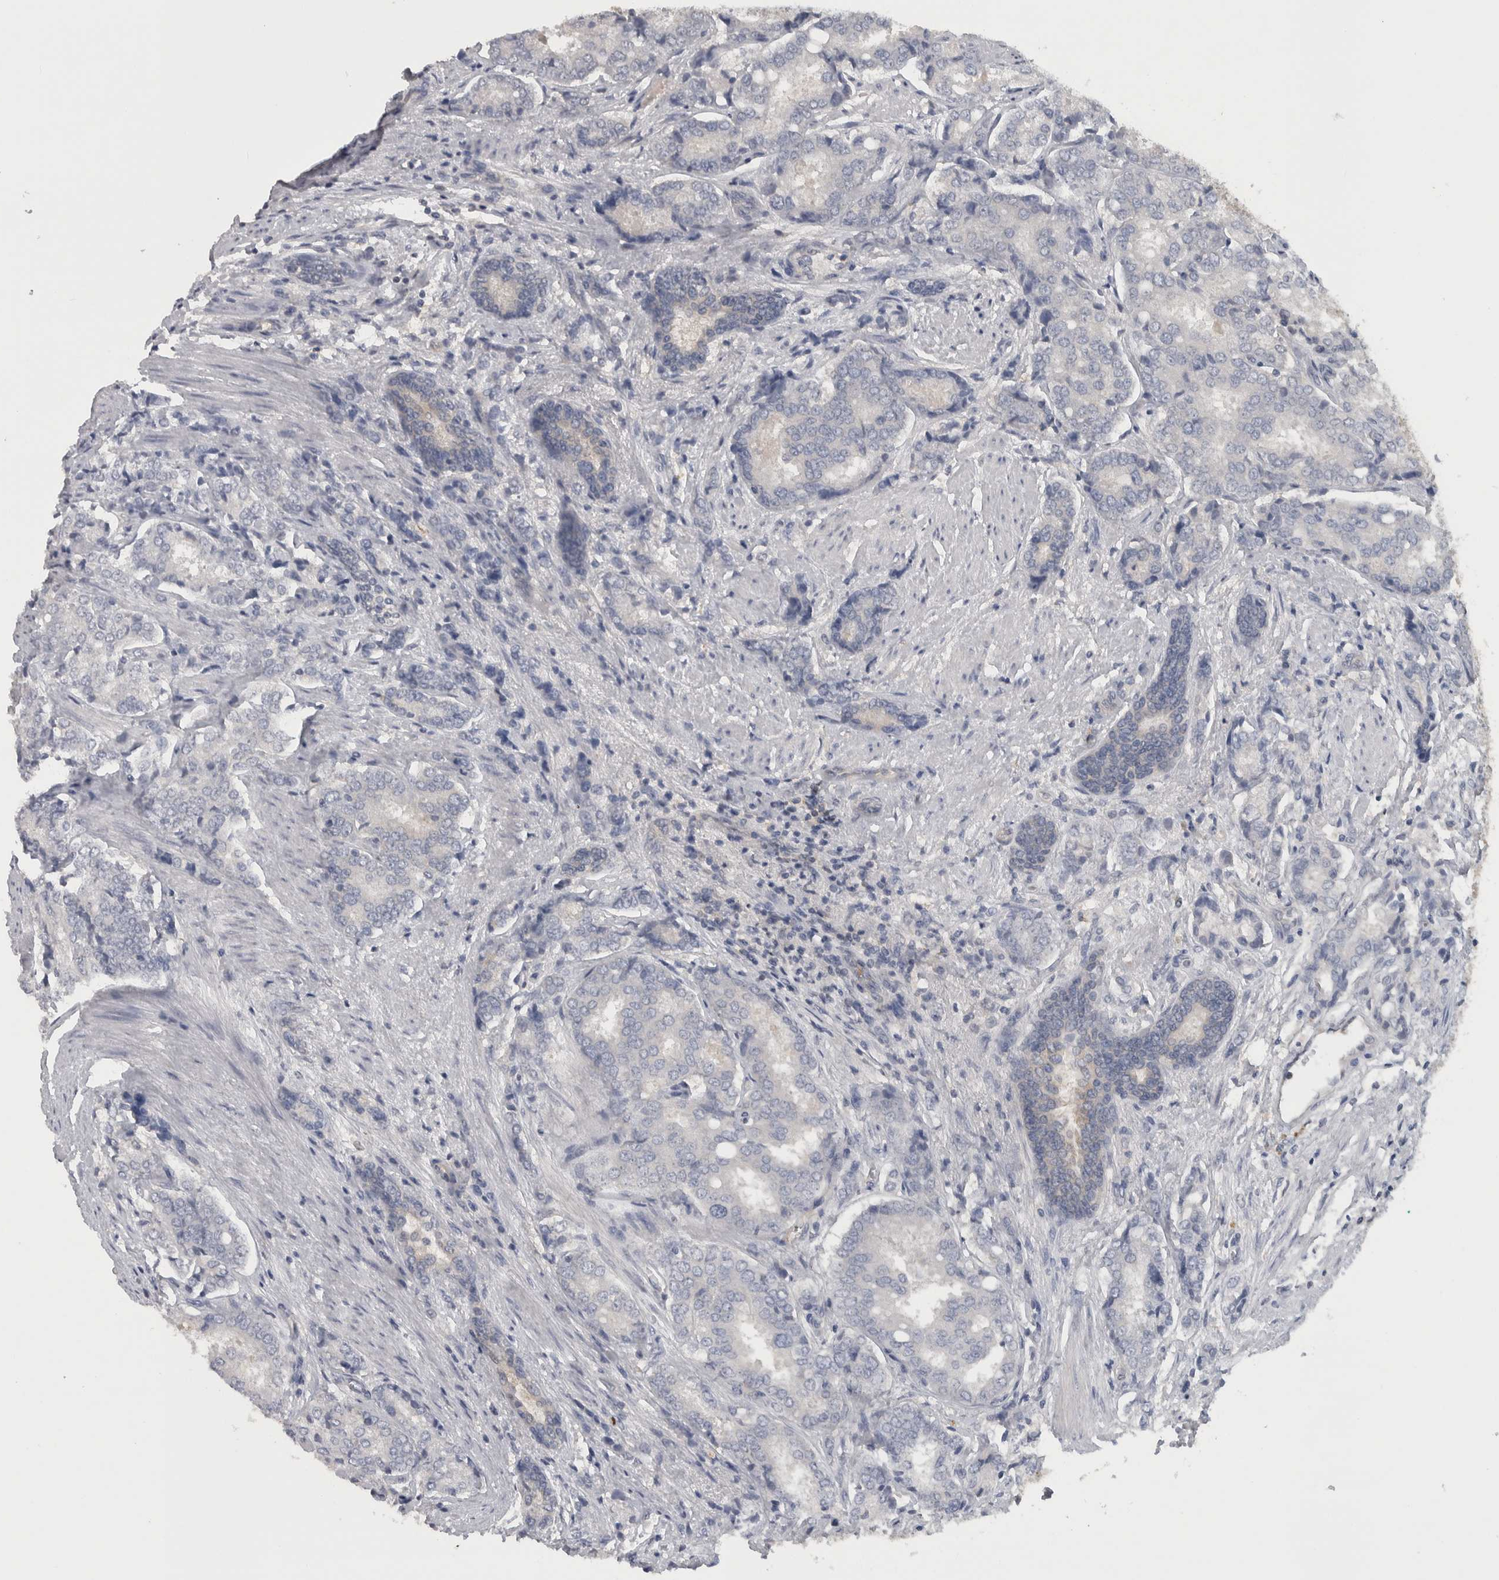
{"staining": {"intensity": "negative", "quantity": "none", "location": "none"}, "tissue": "prostate cancer", "cell_type": "Tumor cells", "image_type": "cancer", "snomed": [{"axis": "morphology", "description": "Adenocarcinoma, High grade"}, {"axis": "topography", "description": "Prostate"}], "caption": "Immunohistochemical staining of human prostate cancer (adenocarcinoma (high-grade)) displays no significant positivity in tumor cells.", "gene": "NFKB2", "patient": {"sex": "male", "age": 50}}